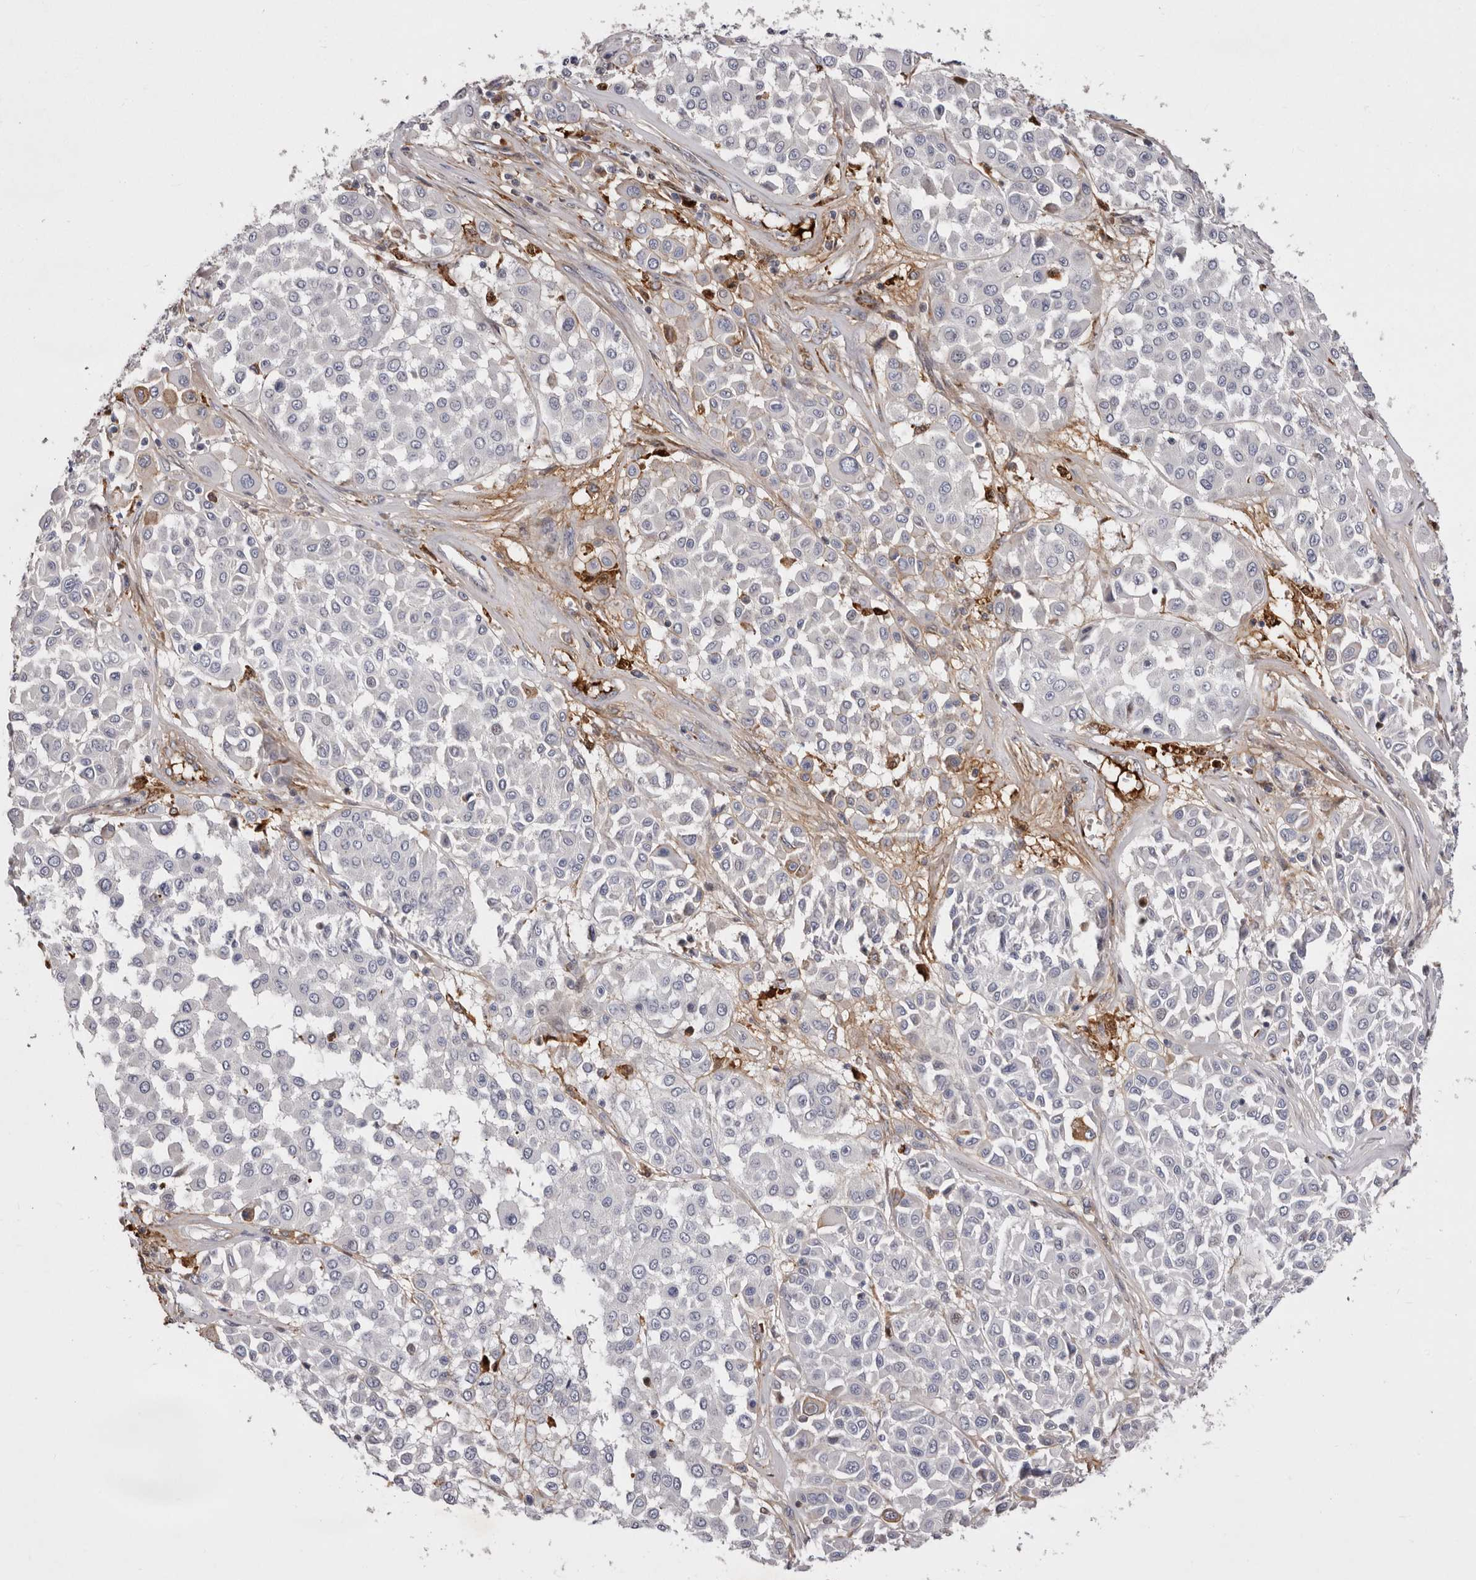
{"staining": {"intensity": "negative", "quantity": "none", "location": "none"}, "tissue": "melanoma", "cell_type": "Tumor cells", "image_type": "cancer", "snomed": [{"axis": "morphology", "description": "Malignant melanoma, Metastatic site"}, {"axis": "topography", "description": "Soft tissue"}], "caption": "Malignant melanoma (metastatic site) was stained to show a protein in brown. There is no significant positivity in tumor cells.", "gene": "NUBPL", "patient": {"sex": "male", "age": 41}}